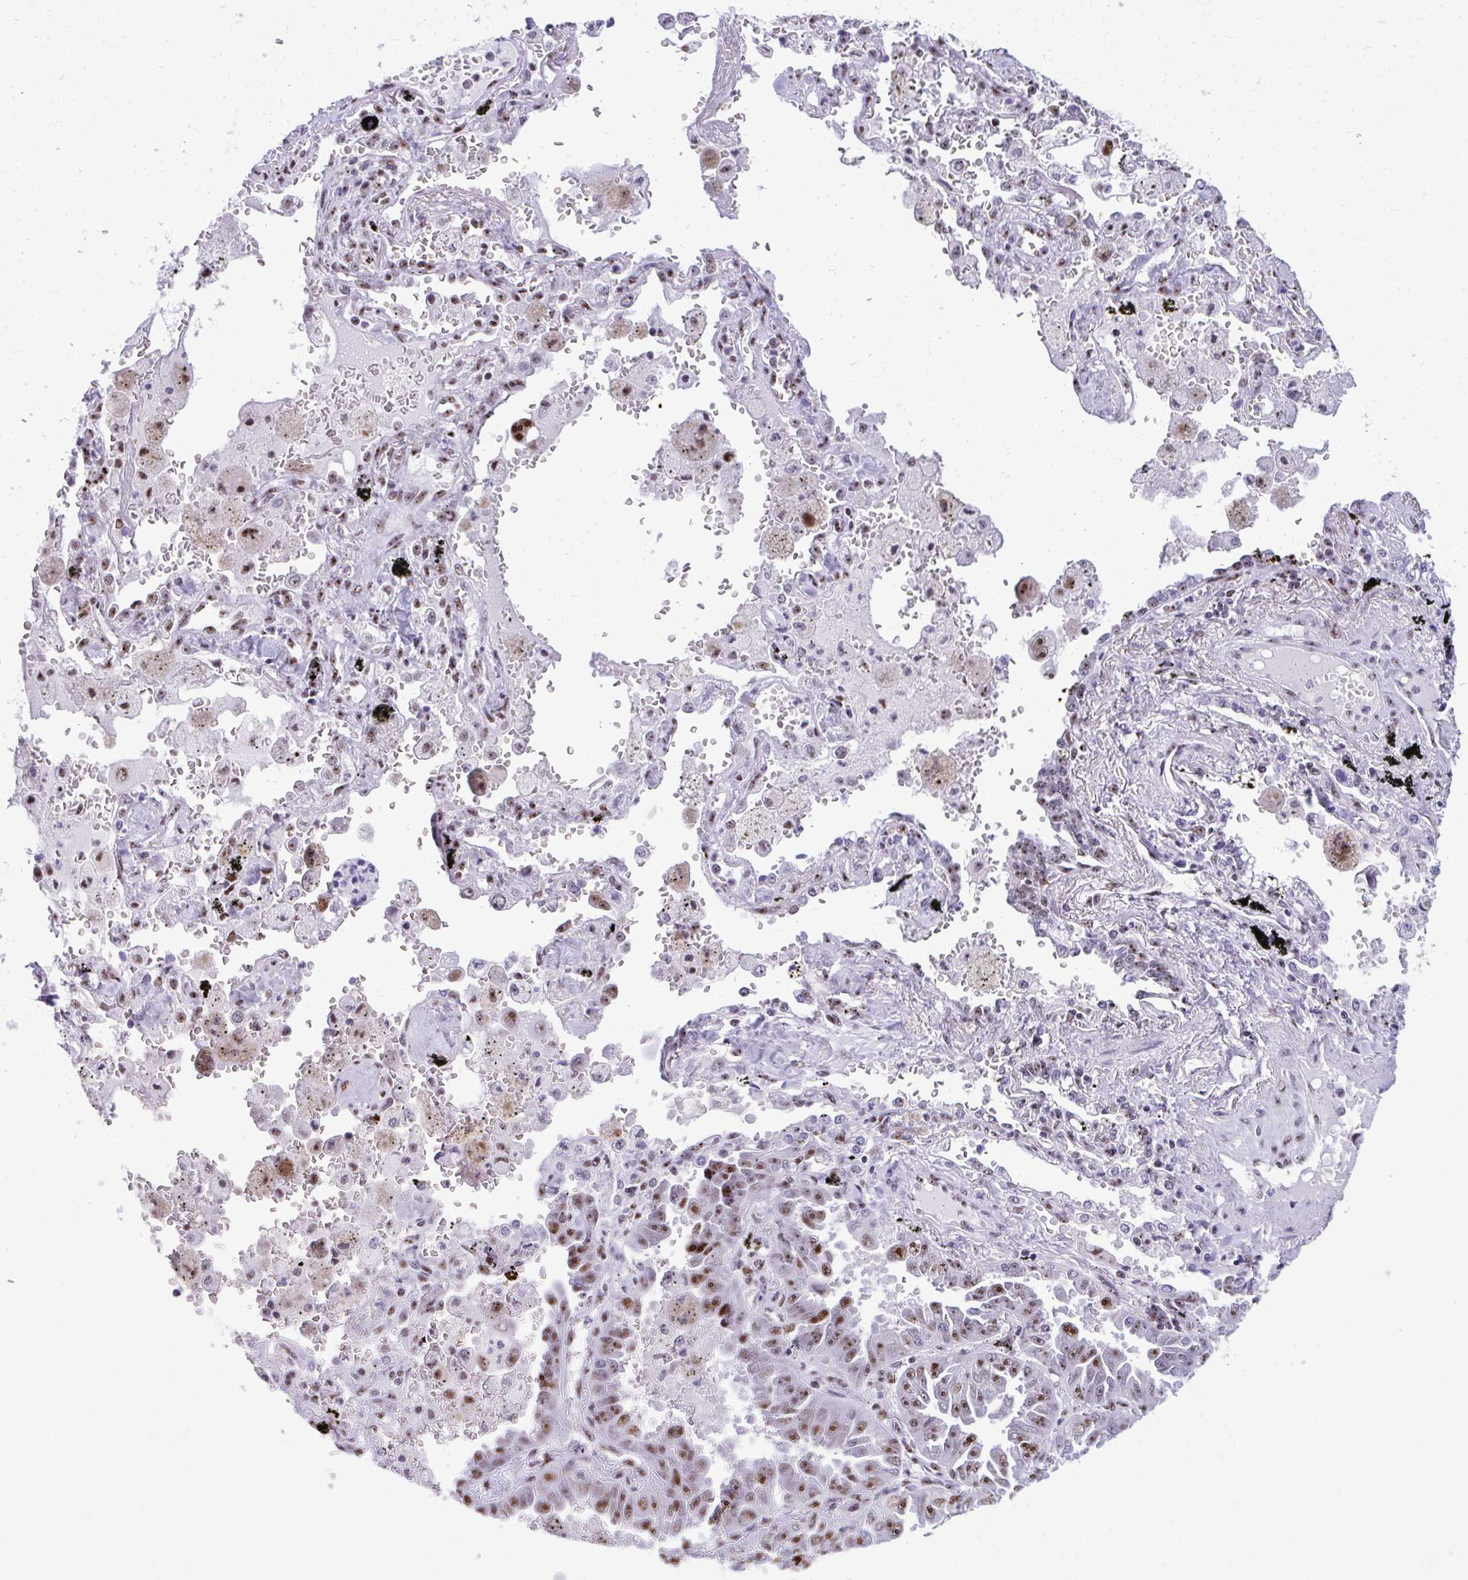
{"staining": {"intensity": "moderate", "quantity": ">75%", "location": "nuclear"}, "tissue": "lung cancer", "cell_type": "Tumor cells", "image_type": "cancer", "snomed": [{"axis": "morphology", "description": "Adenocarcinoma, NOS"}, {"axis": "topography", "description": "Lung"}], "caption": "Protein staining demonstrates moderate nuclear positivity in approximately >75% of tumor cells in lung cancer (adenocarcinoma).", "gene": "PELP1", "patient": {"sex": "female", "age": 52}}